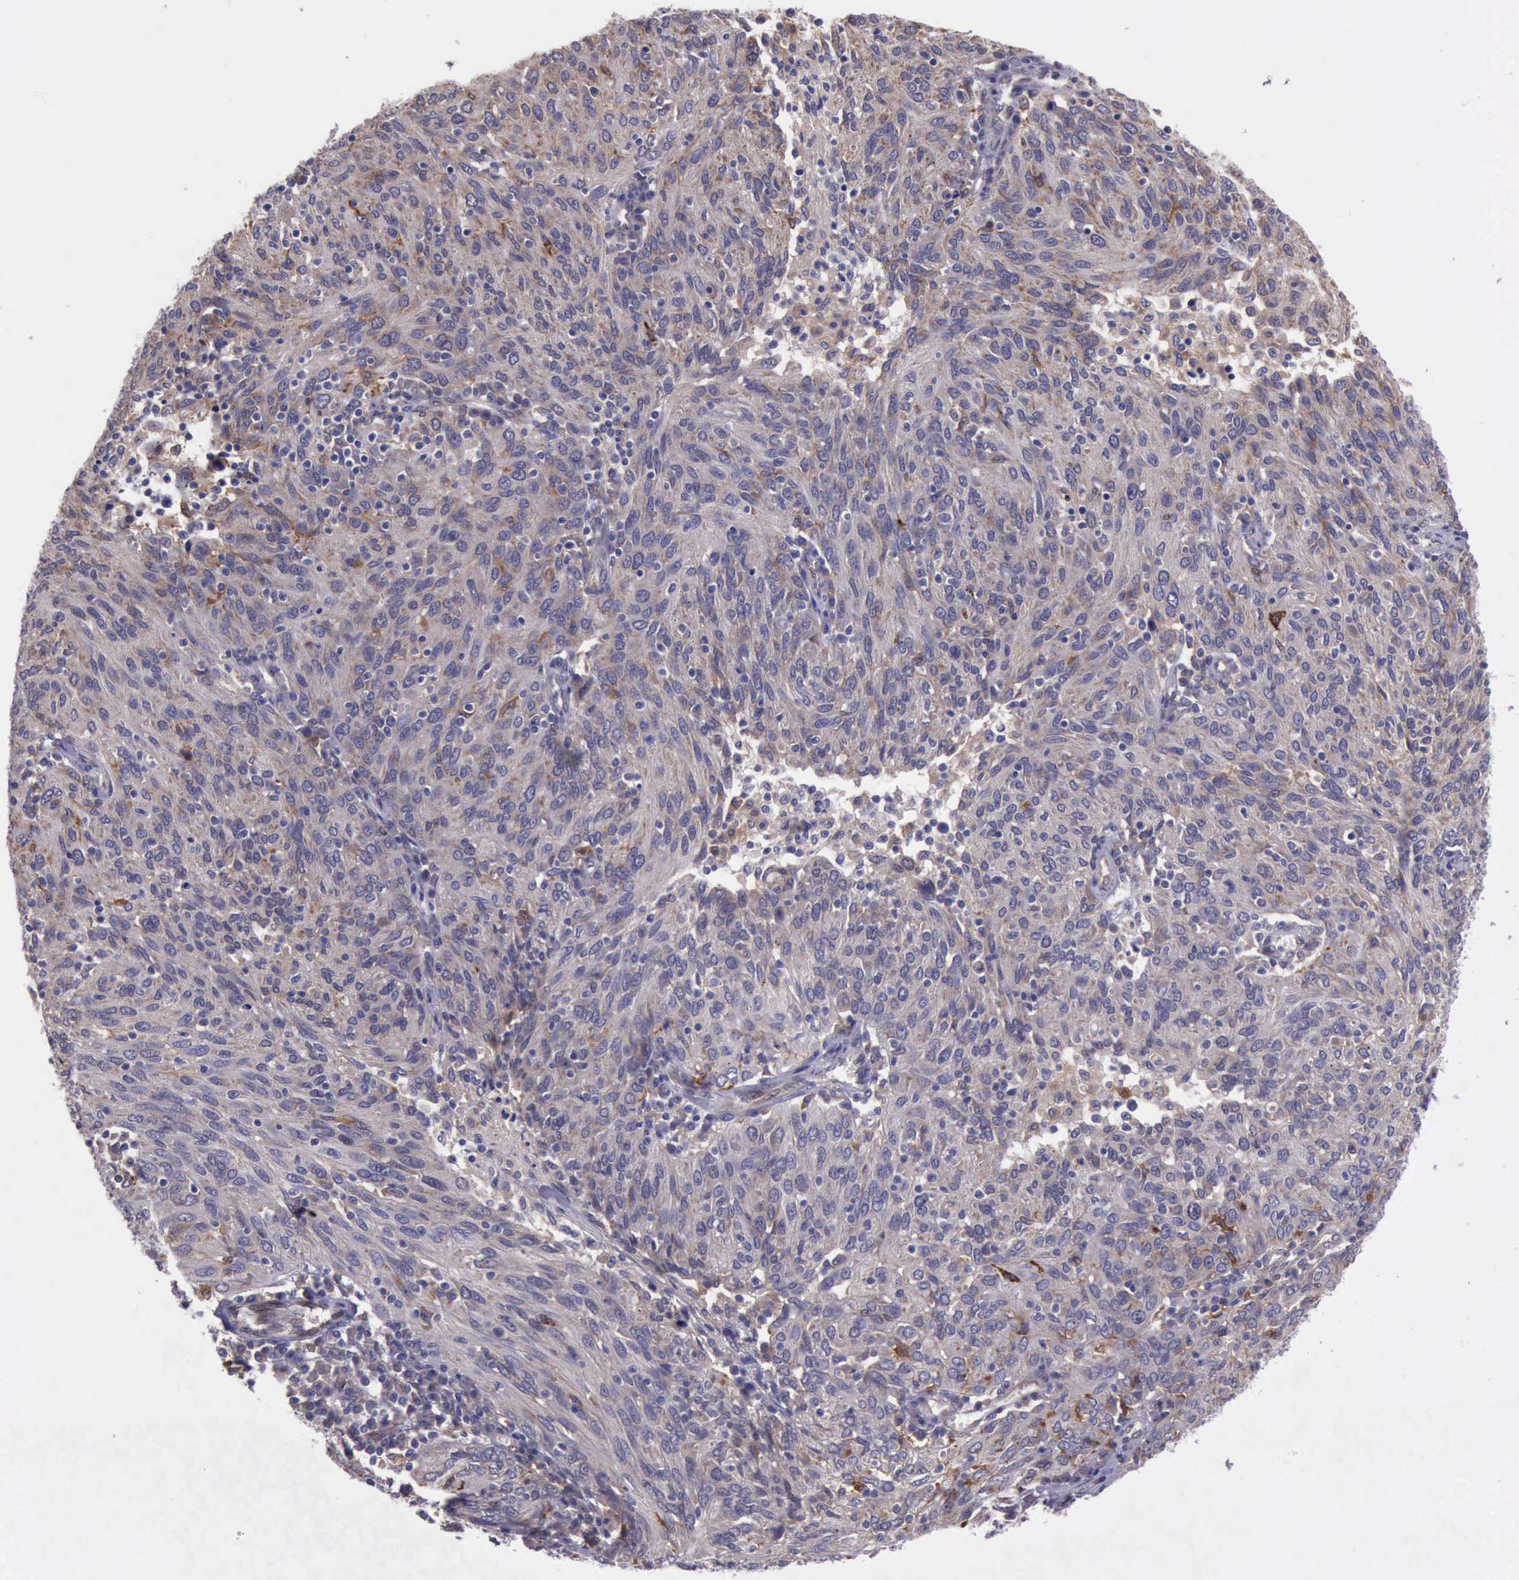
{"staining": {"intensity": "moderate", "quantity": ">75%", "location": "cytoplasmic/membranous"}, "tissue": "ovarian cancer", "cell_type": "Tumor cells", "image_type": "cancer", "snomed": [{"axis": "morphology", "description": "Carcinoma, endometroid"}, {"axis": "topography", "description": "Ovary"}], "caption": "Endometroid carcinoma (ovarian) tissue demonstrates moderate cytoplasmic/membranous staining in approximately >75% of tumor cells, visualized by immunohistochemistry.", "gene": "PLEK2", "patient": {"sex": "female", "age": 50}}